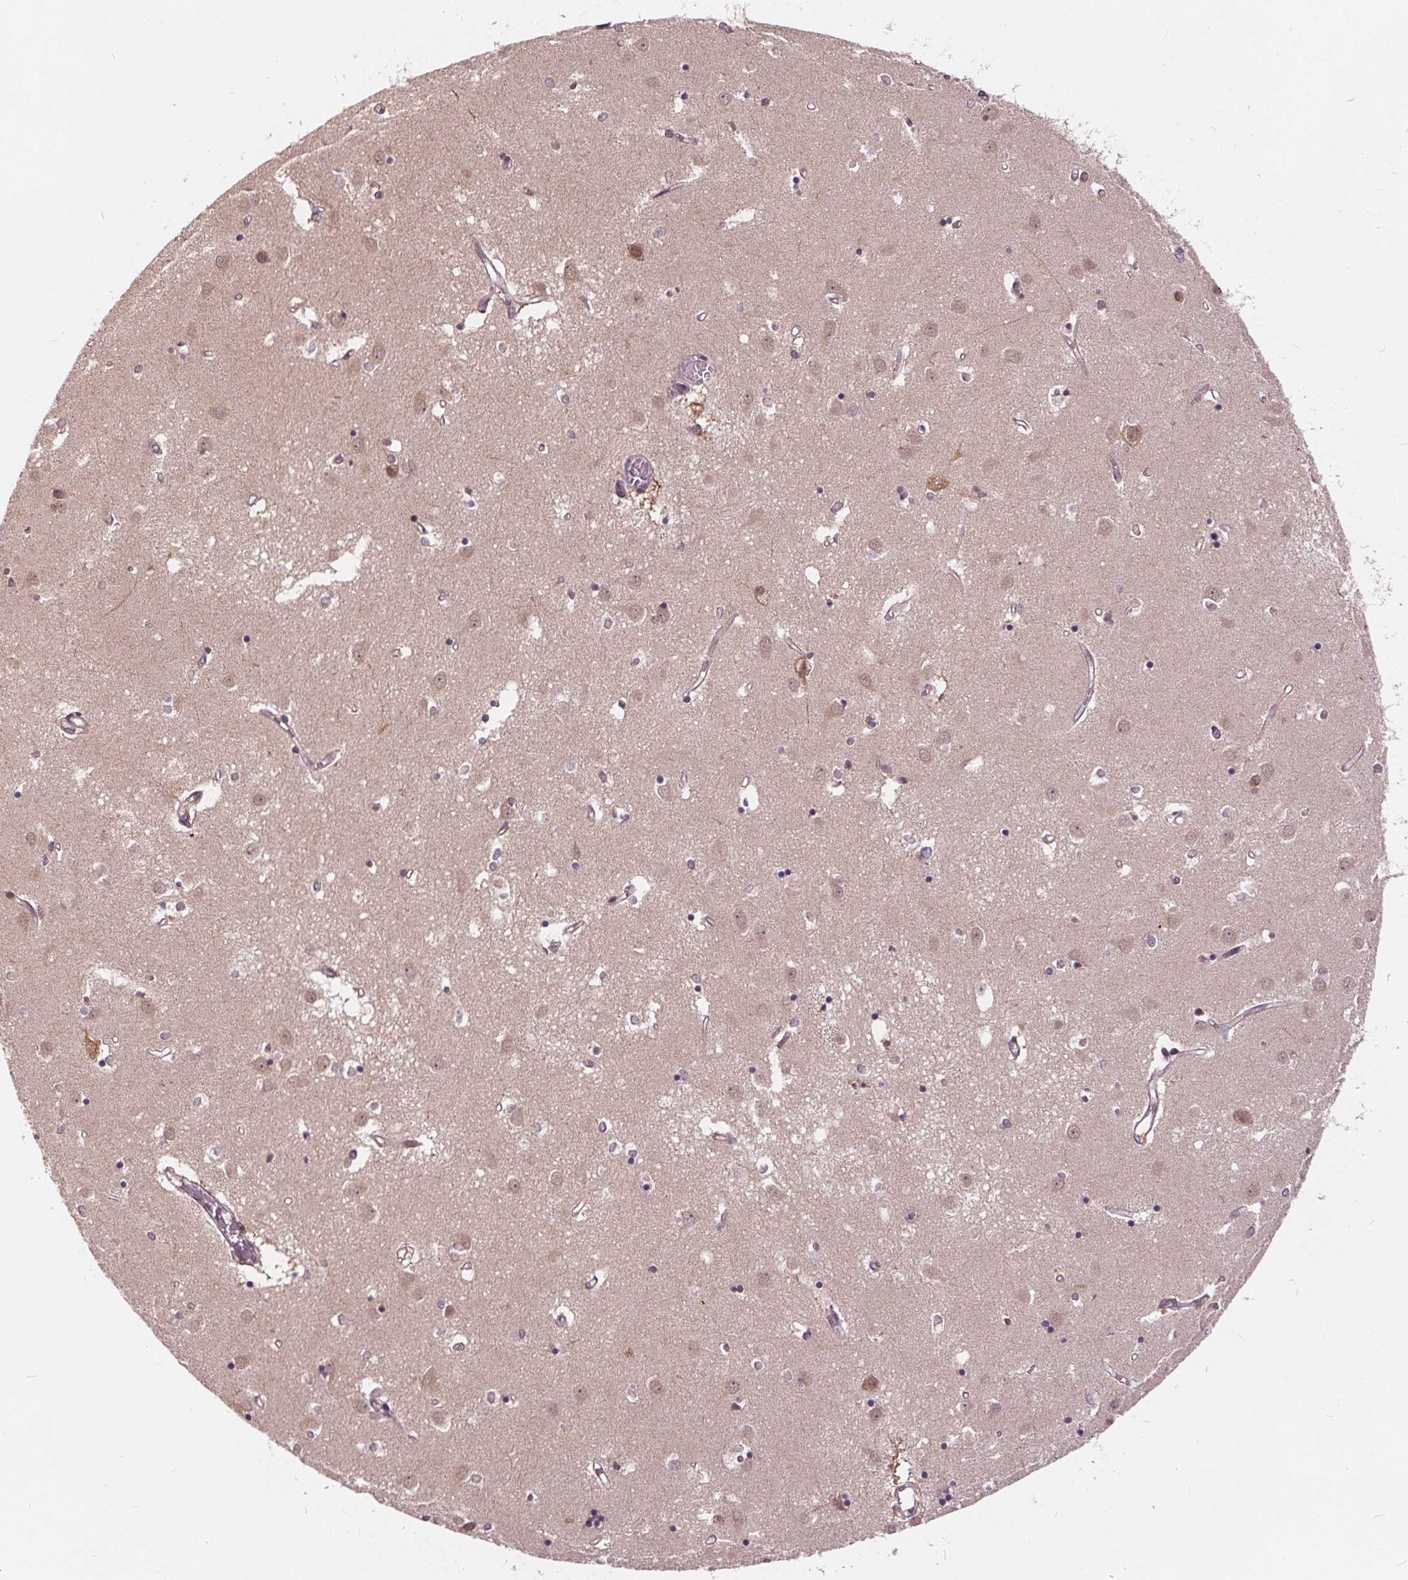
{"staining": {"intensity": "weak", "quantity": "<25%", "location": "cytoplasmic/membranous,nuclear"}, "tissue": "caudate", "cell_type": "Glial cells", "image_type": "normal", "snomed": [{"axis": "morphology", "description": "Normal tissue, NOS"}, {"axis": "topography", "description": "Lateral ventricle wall"}], "caption": "IHC histopathology image of benign caudate: human caudate stained with DAB (3,3'-diaminobenzidine) demonstrates no significant protein expression in glial cells.", "gene": "HIF1AN", "patient": {"sex": "male", "age": 54}}